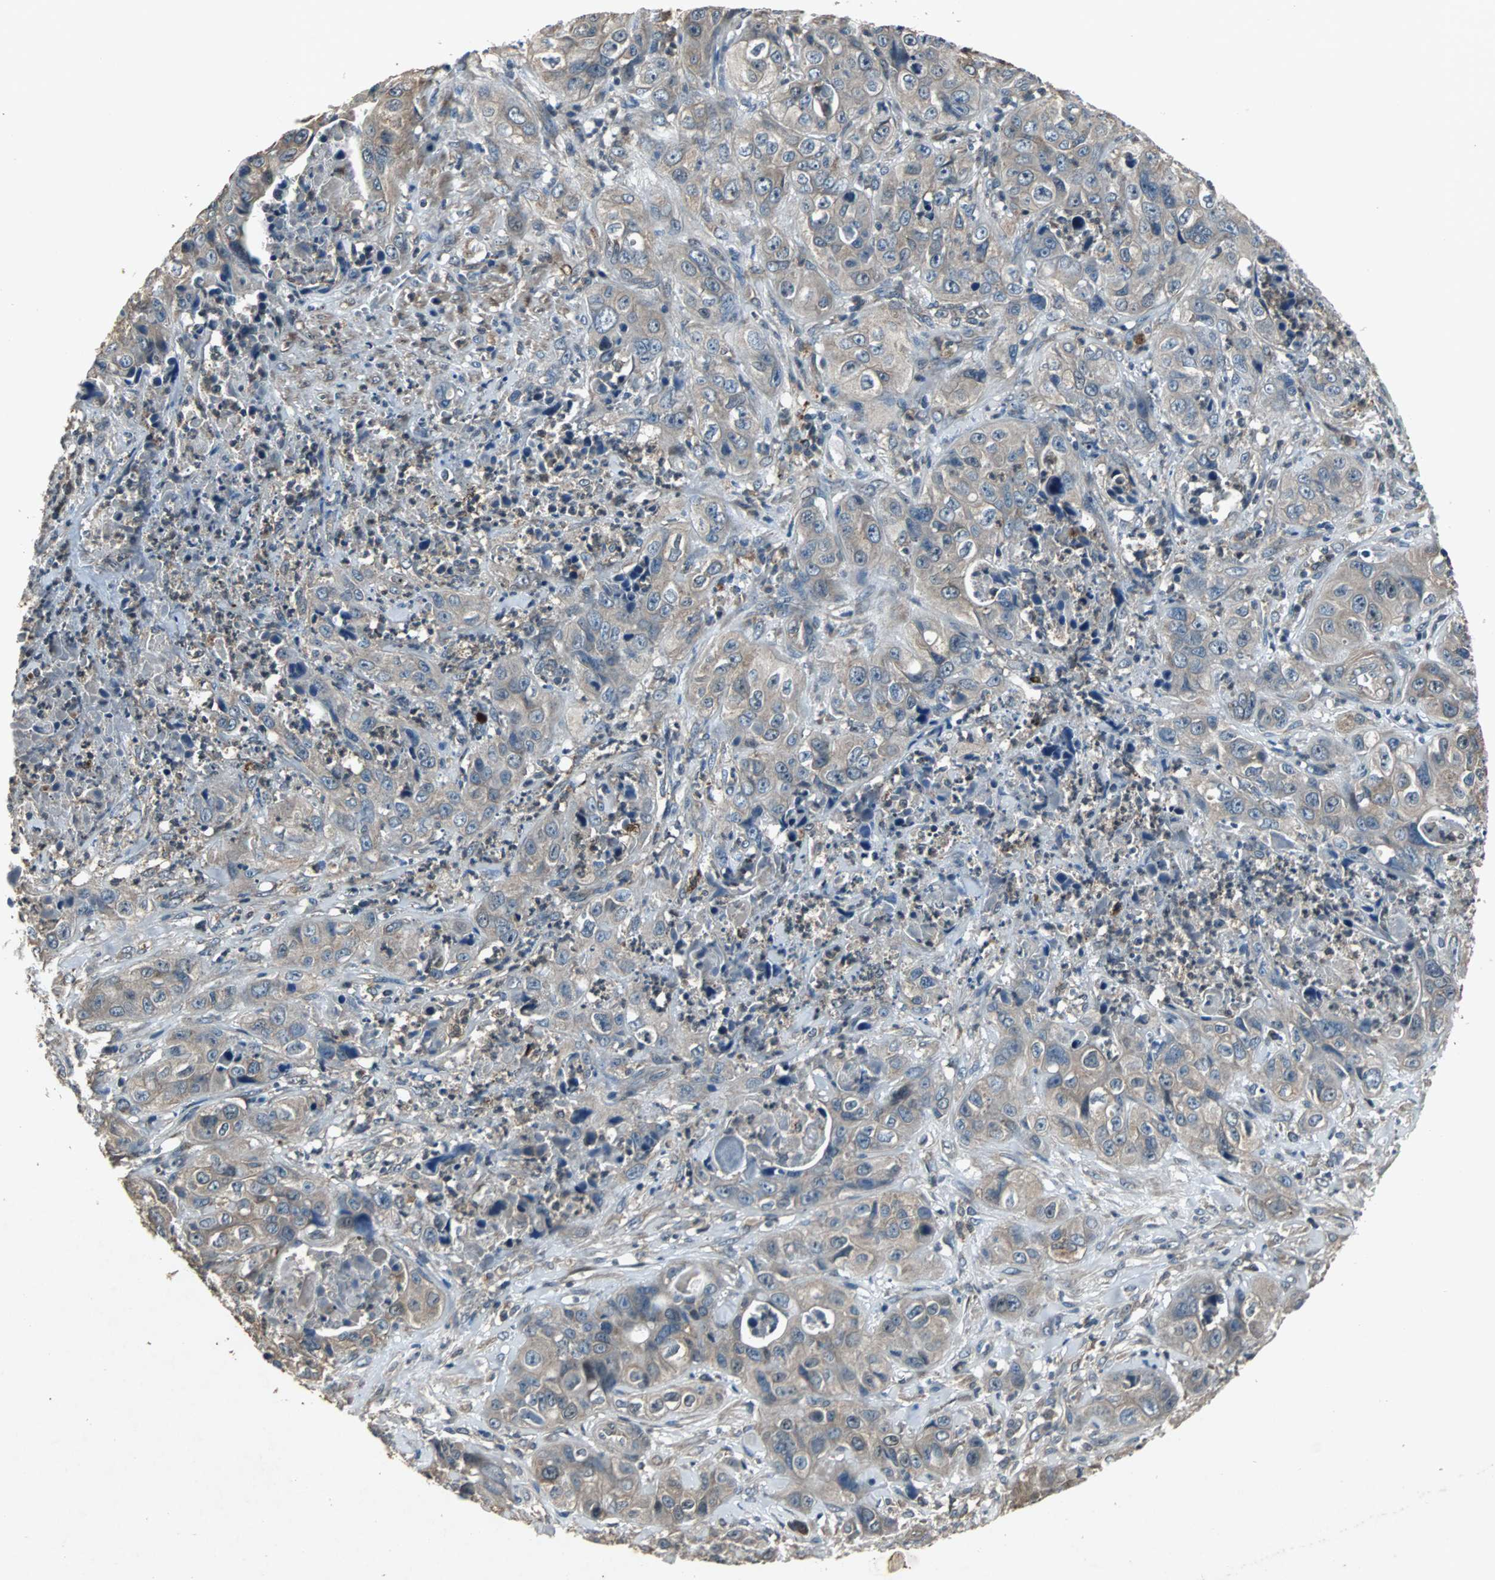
{"staining": {"intensity": "weak", "quantity": "25%-75%", "location": "cytoplasmic/membranous"}, "tissue": "liver cancer", "cell_type": "Tumor cells", "image_type": "cancer", "snomed": [{"axis": "morphology", "description": "Cholangiocarcinoma"}, {"axis": "topography", "description": "Liver"}], "caption": "Liver cancer (cholangiocarcinoma) stained with IHC displays weak cytoplasmic/membranous positivity in approximately 25%-75% of tumor cells.", "gene": "SOS1", "patient": {"sex": "female", "age": 61}}